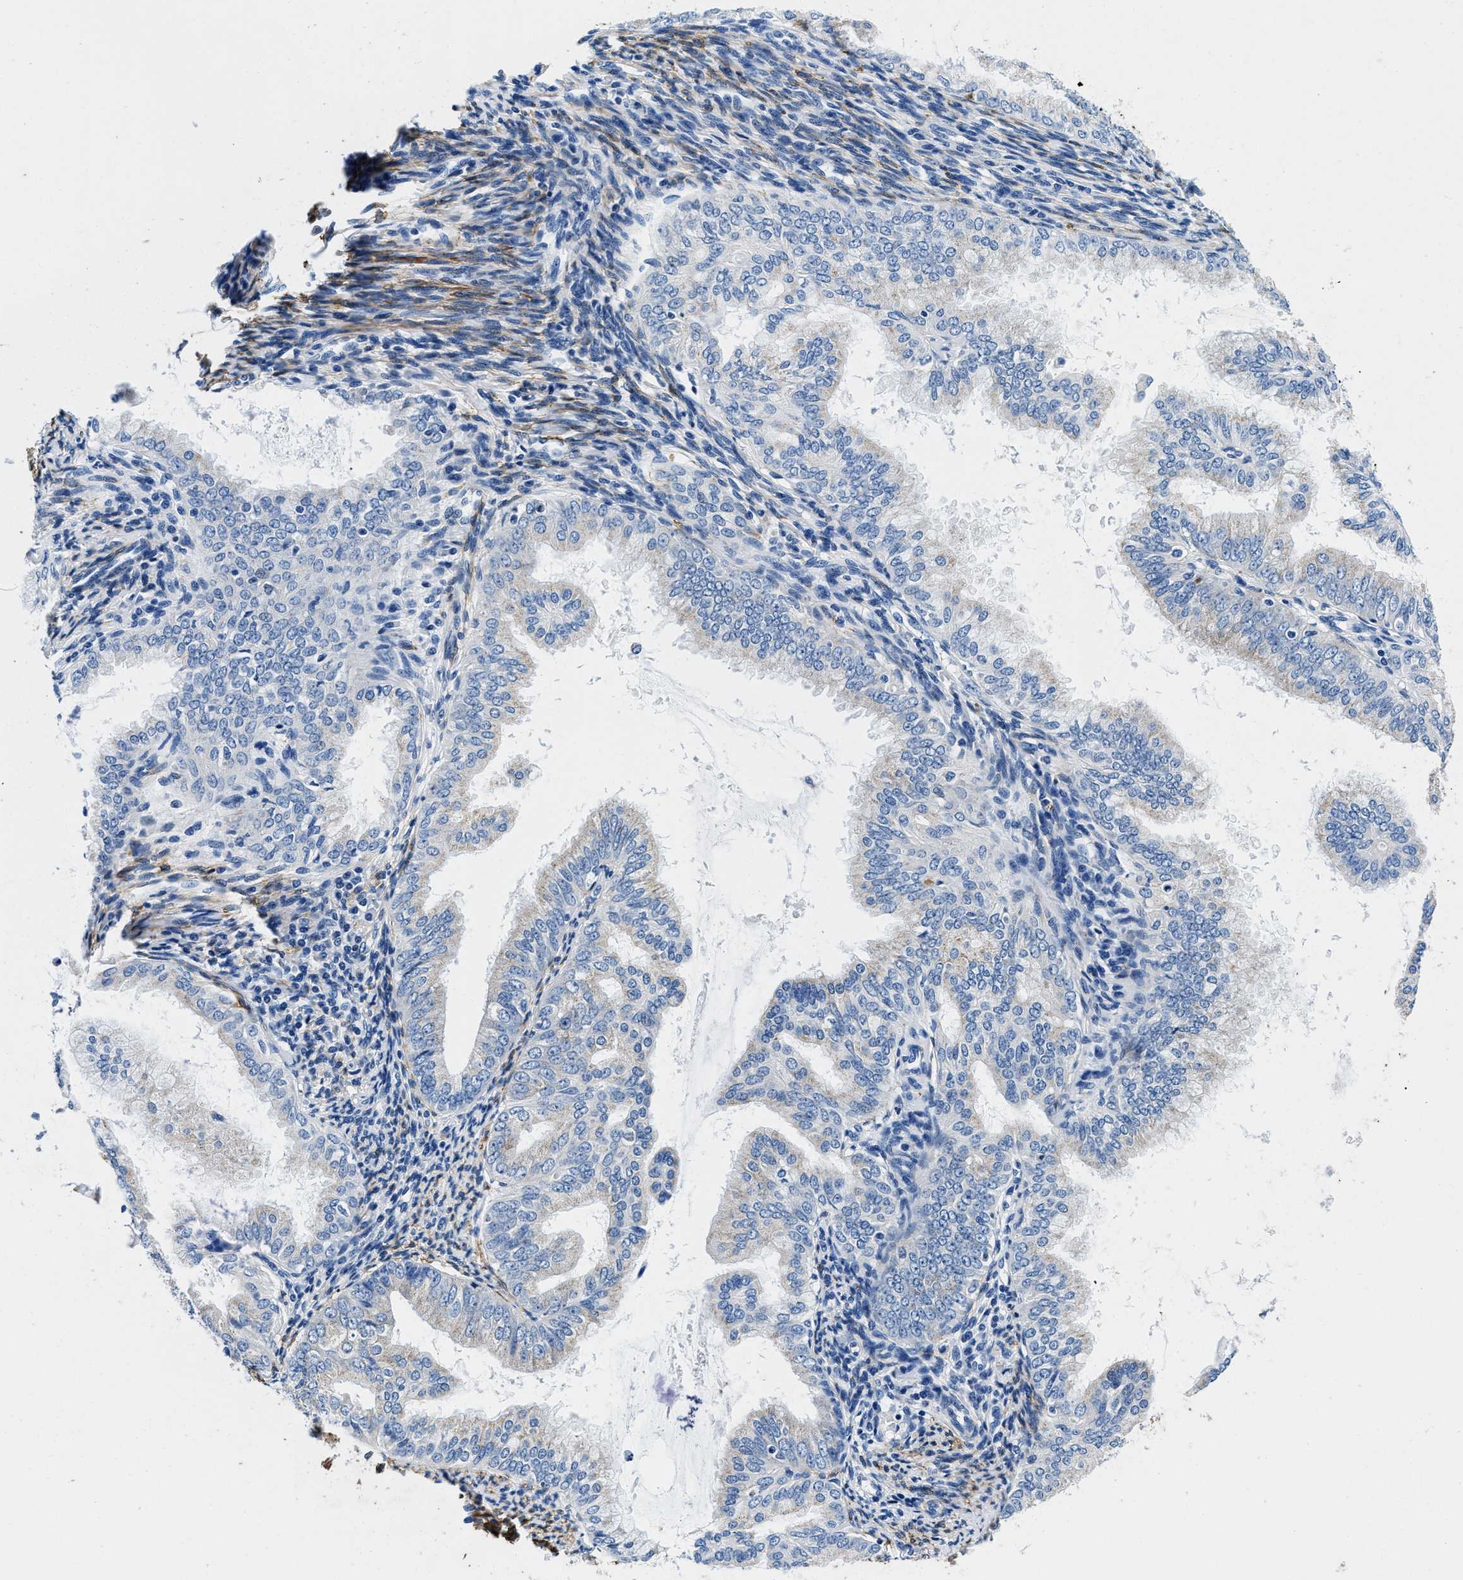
{"staining": {"intensity": "weak", "quantity": "<25%", "location": "cytoplasmic/membranous"}, "tissue": "endometrial cancer", "cell_type": "Tumor cells", "image_type": "cancer", "snomed": [{"axis": "morphology", "description": "Adenocarcinoma, NOS"}, {"axis": "topography", "description": "Endometrium"}], "caption": "The IHC histopathology image has no significant staining in tumor cells of endometrial adenocarcinoma tissue.", "gene": "TEX261", "patient": {"sex": "female", "age": 63}}